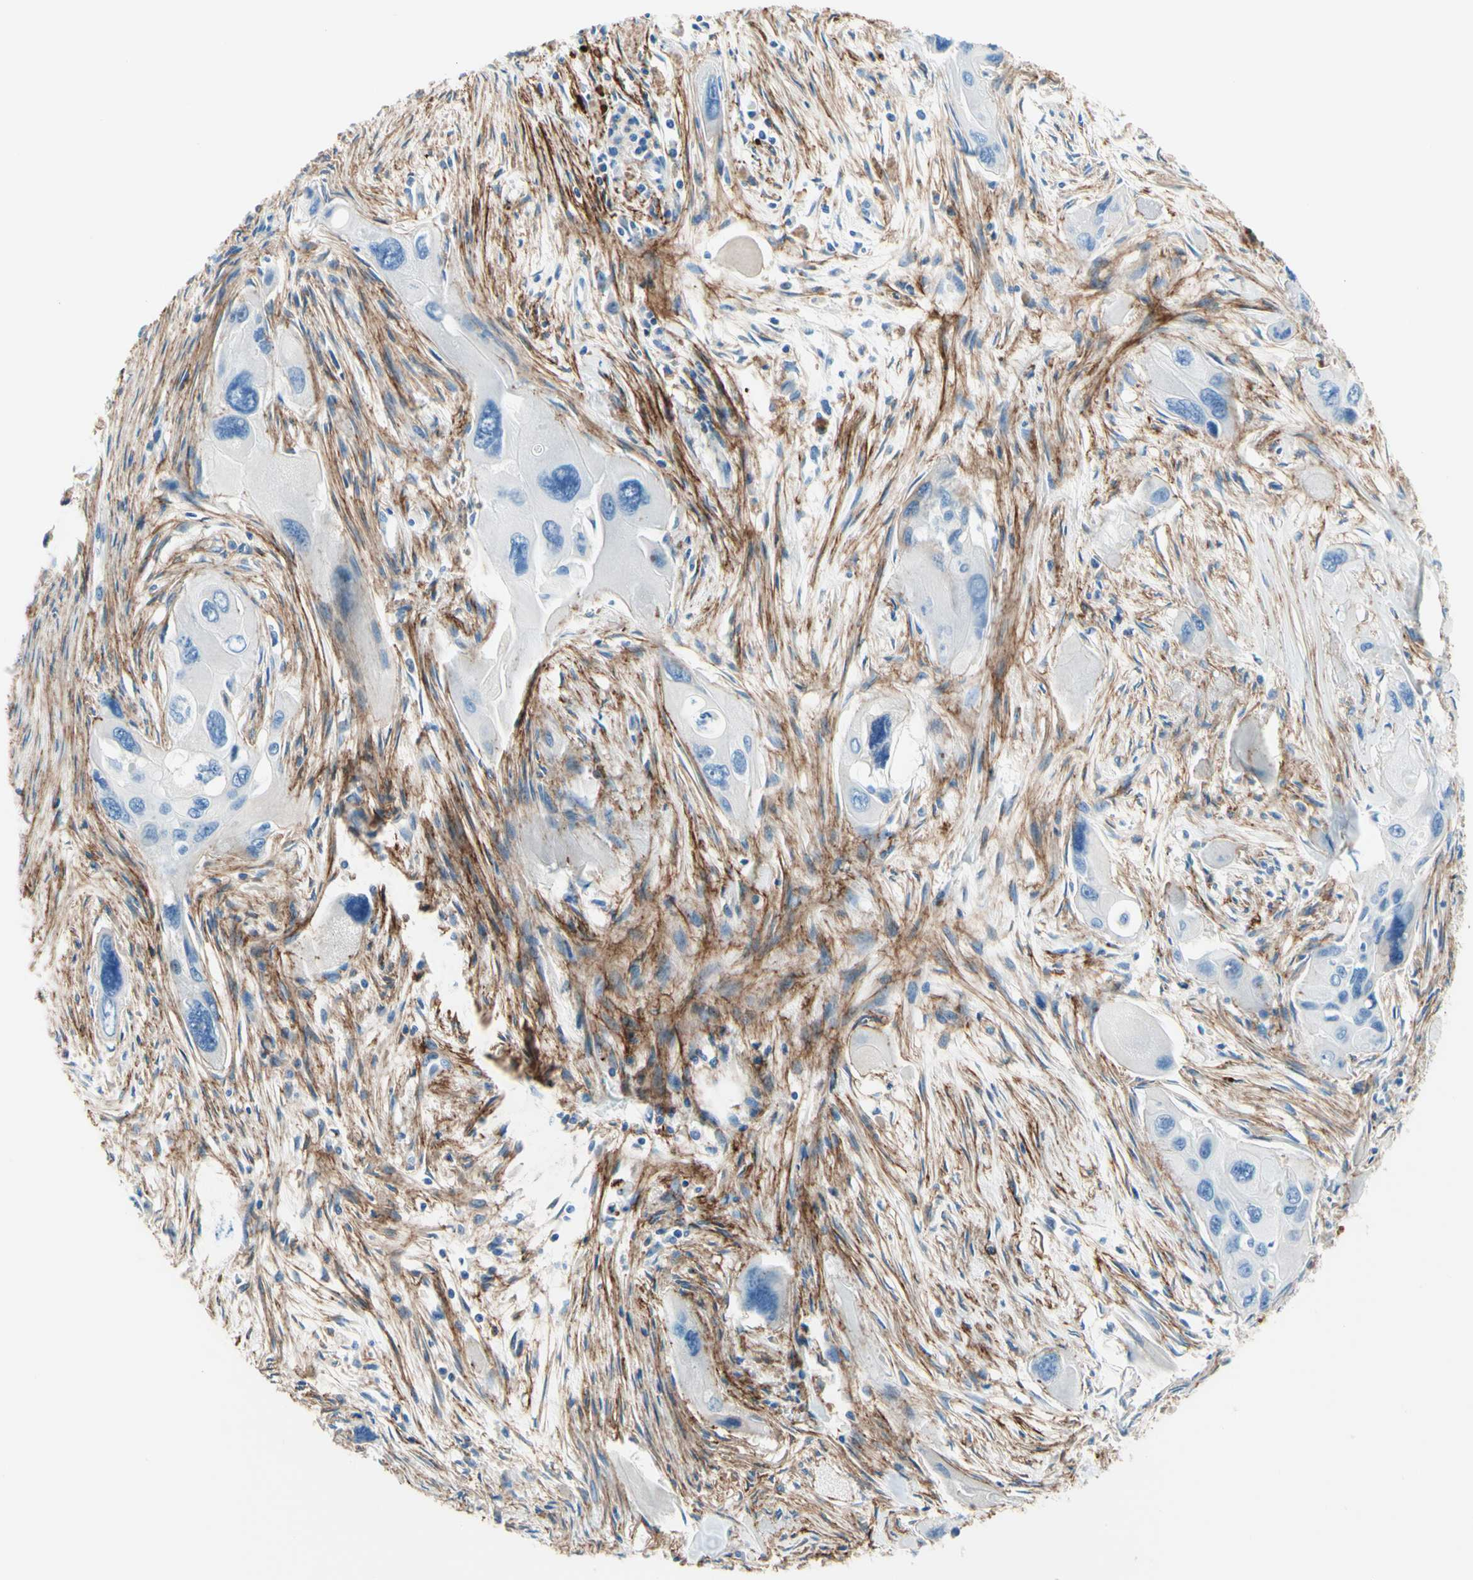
{"staining": {"intensity": "negative", "quantity": "none", "location": "none"}, "tissue": "pancreatic cancer", "cell_type": "Tumor cells", "image_type": "cancer", "snomed": [{"axis": "morphology", "description": "Adenocarcinoma, NOS"}, {"axis": "topography", "description": "Pancreas"}], "caption": "High magnification brightfield microscopy of adenocarcinoma (pancreatic) stained with DAB (3,3'-diaminobenzidine) (brown) and counterstained with hematoxylin (blue): tumor cells show no significant expression.", "gene": "MFAP5", "patient": {"sex": "male", "age": 73}}